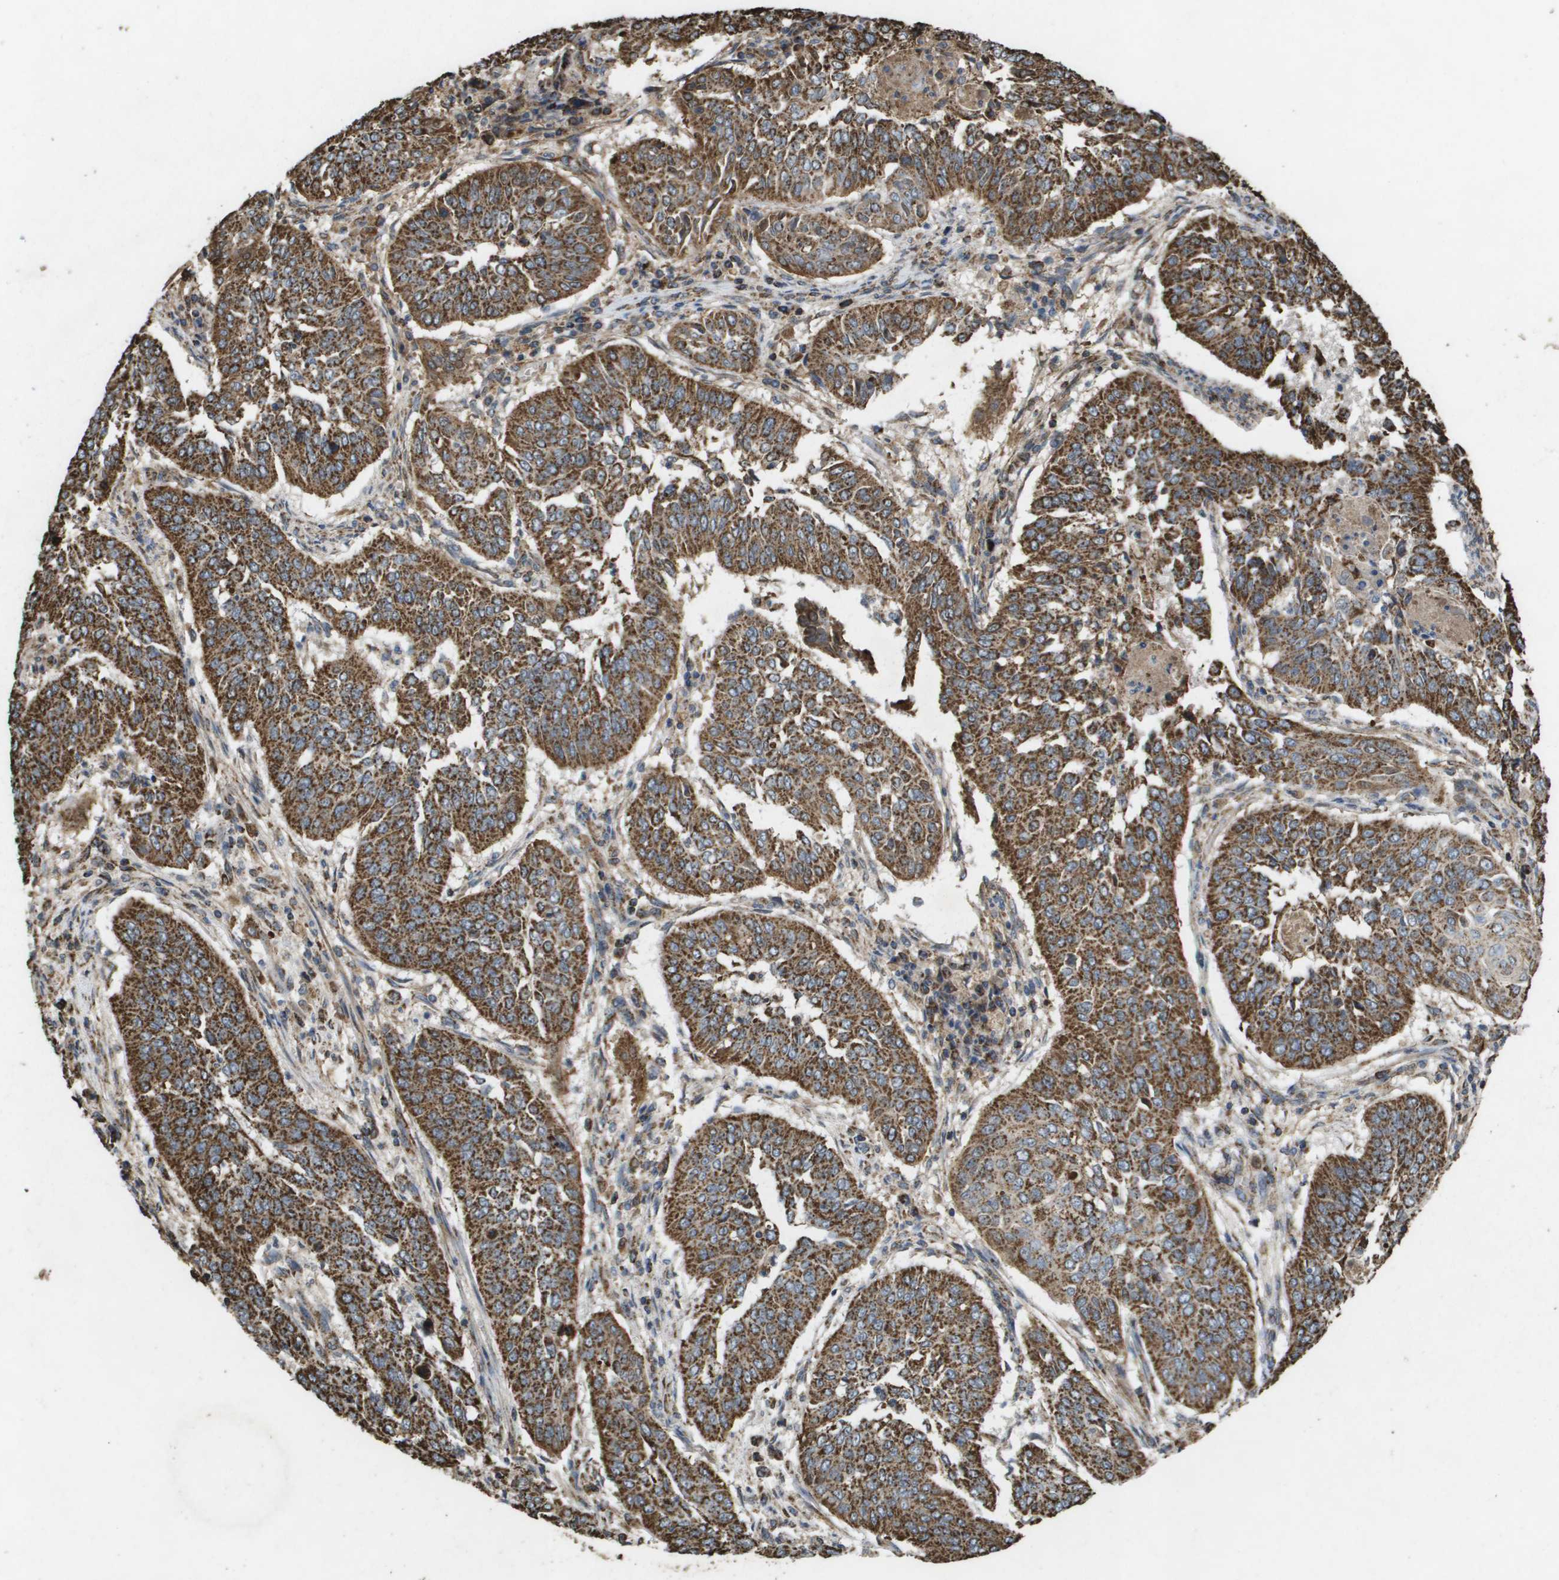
{"staining": {"intensity": "strong", "quantity": ">75%", "location": "cytoplasmic/membranous"}, "tissue": "cervical cancer", "cell_type": "Tumor cells", "image_type": "cancer", "snomed": [{"axis": "morphology", "description": "Normal tissue, NOS"}, {"axis": "morphology", "description": "Squamous cell carcinoma, NOS"}, {"axis": "topography", "description": "Cervix"}], "caption": "The micrograph exhibits immunohistochemical staining of cervical cancer (squamous cell carcinoma). There is strong cytoplasmic/membranous staining is present in about >75% of tumor cells. (DAB IHC with brightfield microscopy, high magnification).", "gene": "HSPE1", "patient": {"sex": "female", "age": 39}}